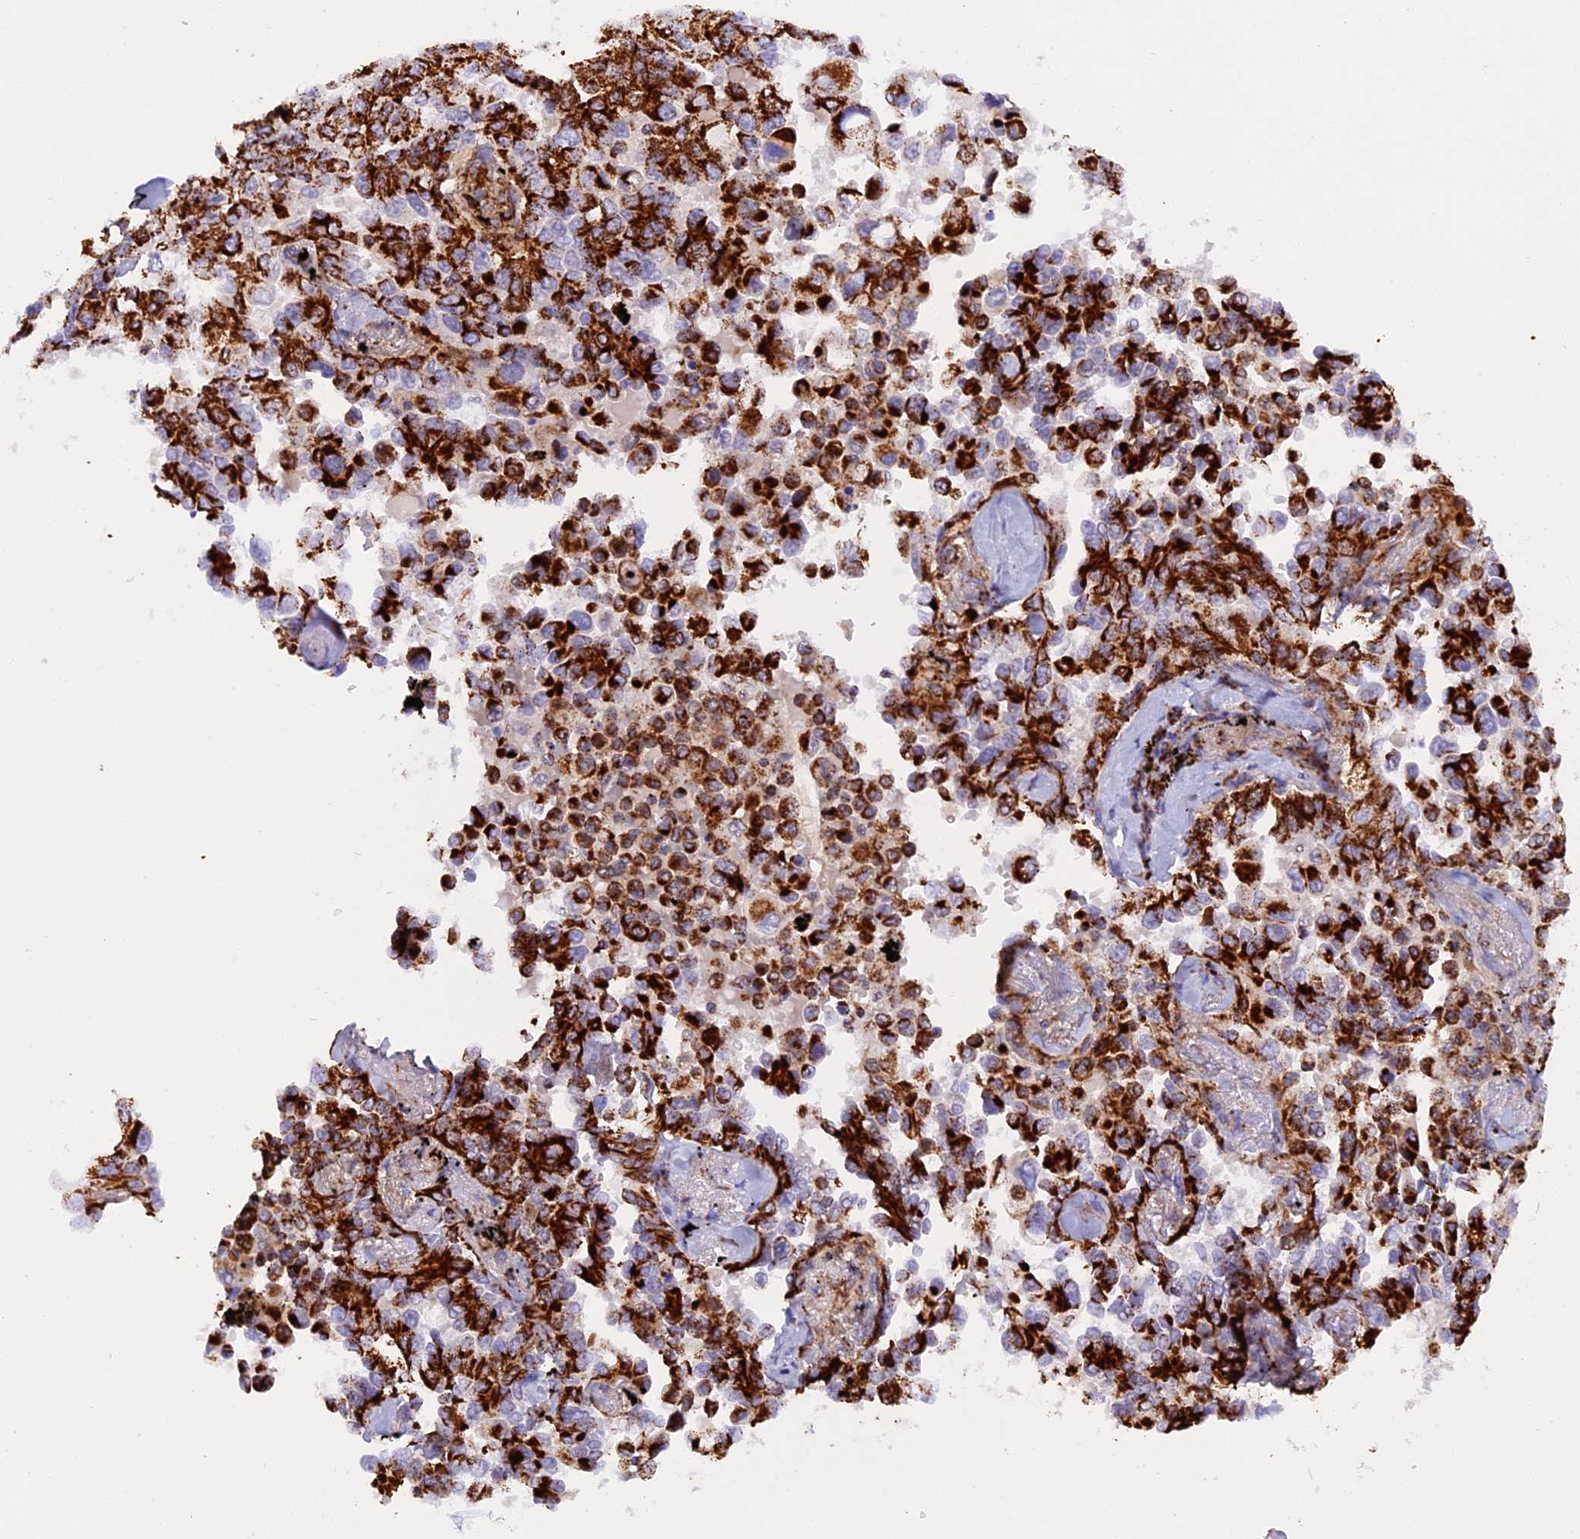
{"staining": {"intensity": "strong", "quantity": ">75%", "location": "cytoplasmic/membranous"}, "tissue": "lung cancer", "cell_type": "Tumor cells", "image_type": "cancer", "snomed": [{"axis": "morphology", "description": "Adenocarcinoma, NOS"}, {"axis": "topography", "description": "Lung"}], "caption": "DAB (3,3'-diaminobenzidine) immunohistochemical staining of lung cancer demonstrates strong cytoplasmic/membranous protein staining in about >75% of tumor cells.", "gene": "UQCRB", "patient": {"sex": "female", "age": 67}}